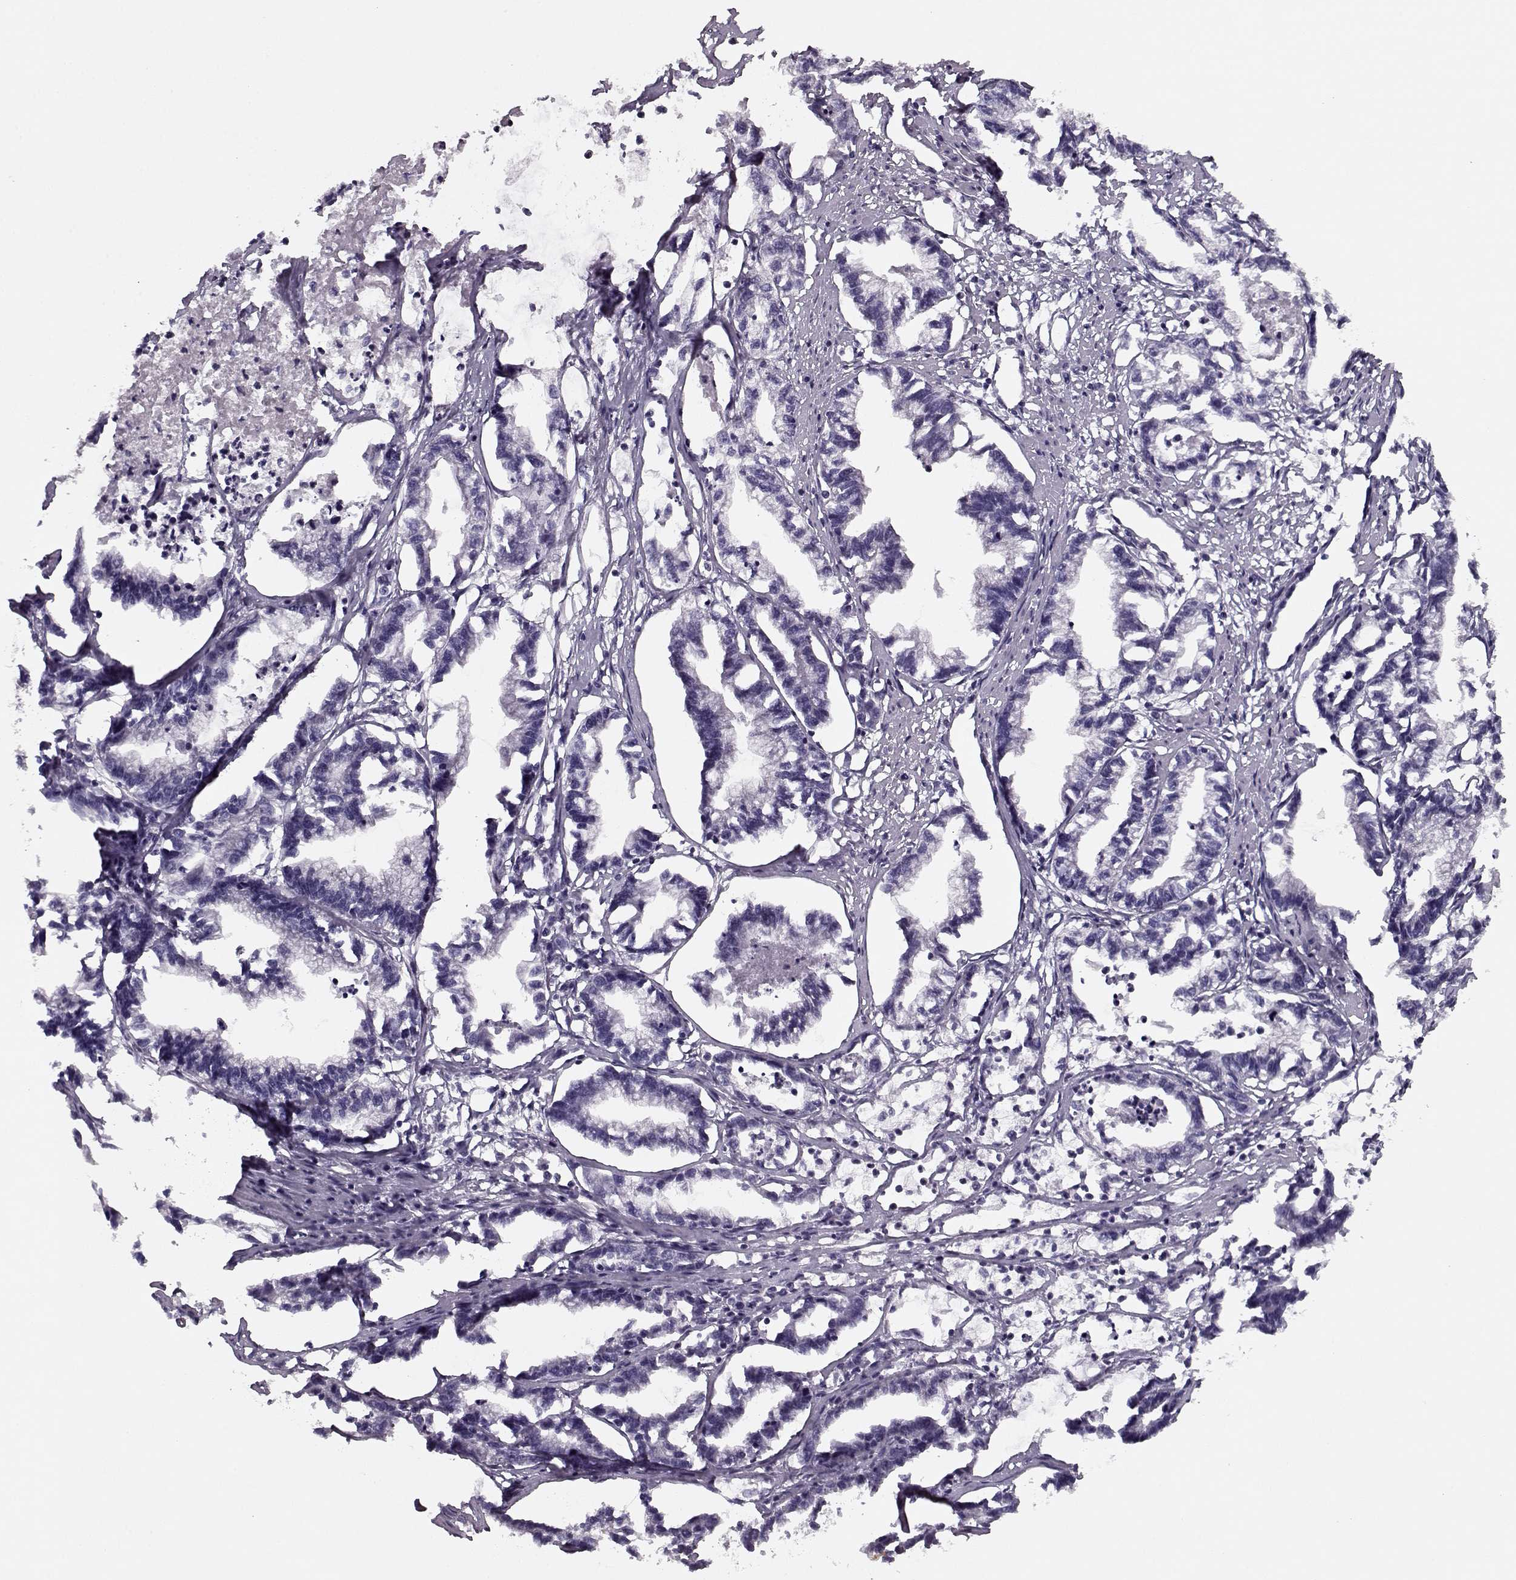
{"staining": {"intensity": "negative", "quantity": "none", "location": "none"}, "tissue": "stomach cancer", "cell_type": "Tumor cells", "image_type": "cancer", "snomed": [{"axis": "morphology", "description": "Adenocarcinoma, NOS"}, {"axis": "topography", "description": "Stomach"}], "caption": "The micrograph reveals no significant expression in tumor cells of adenocarcinoma (stomach).", "gene": "RP1L1", "patient": {"sex": "male", "age": 83}}